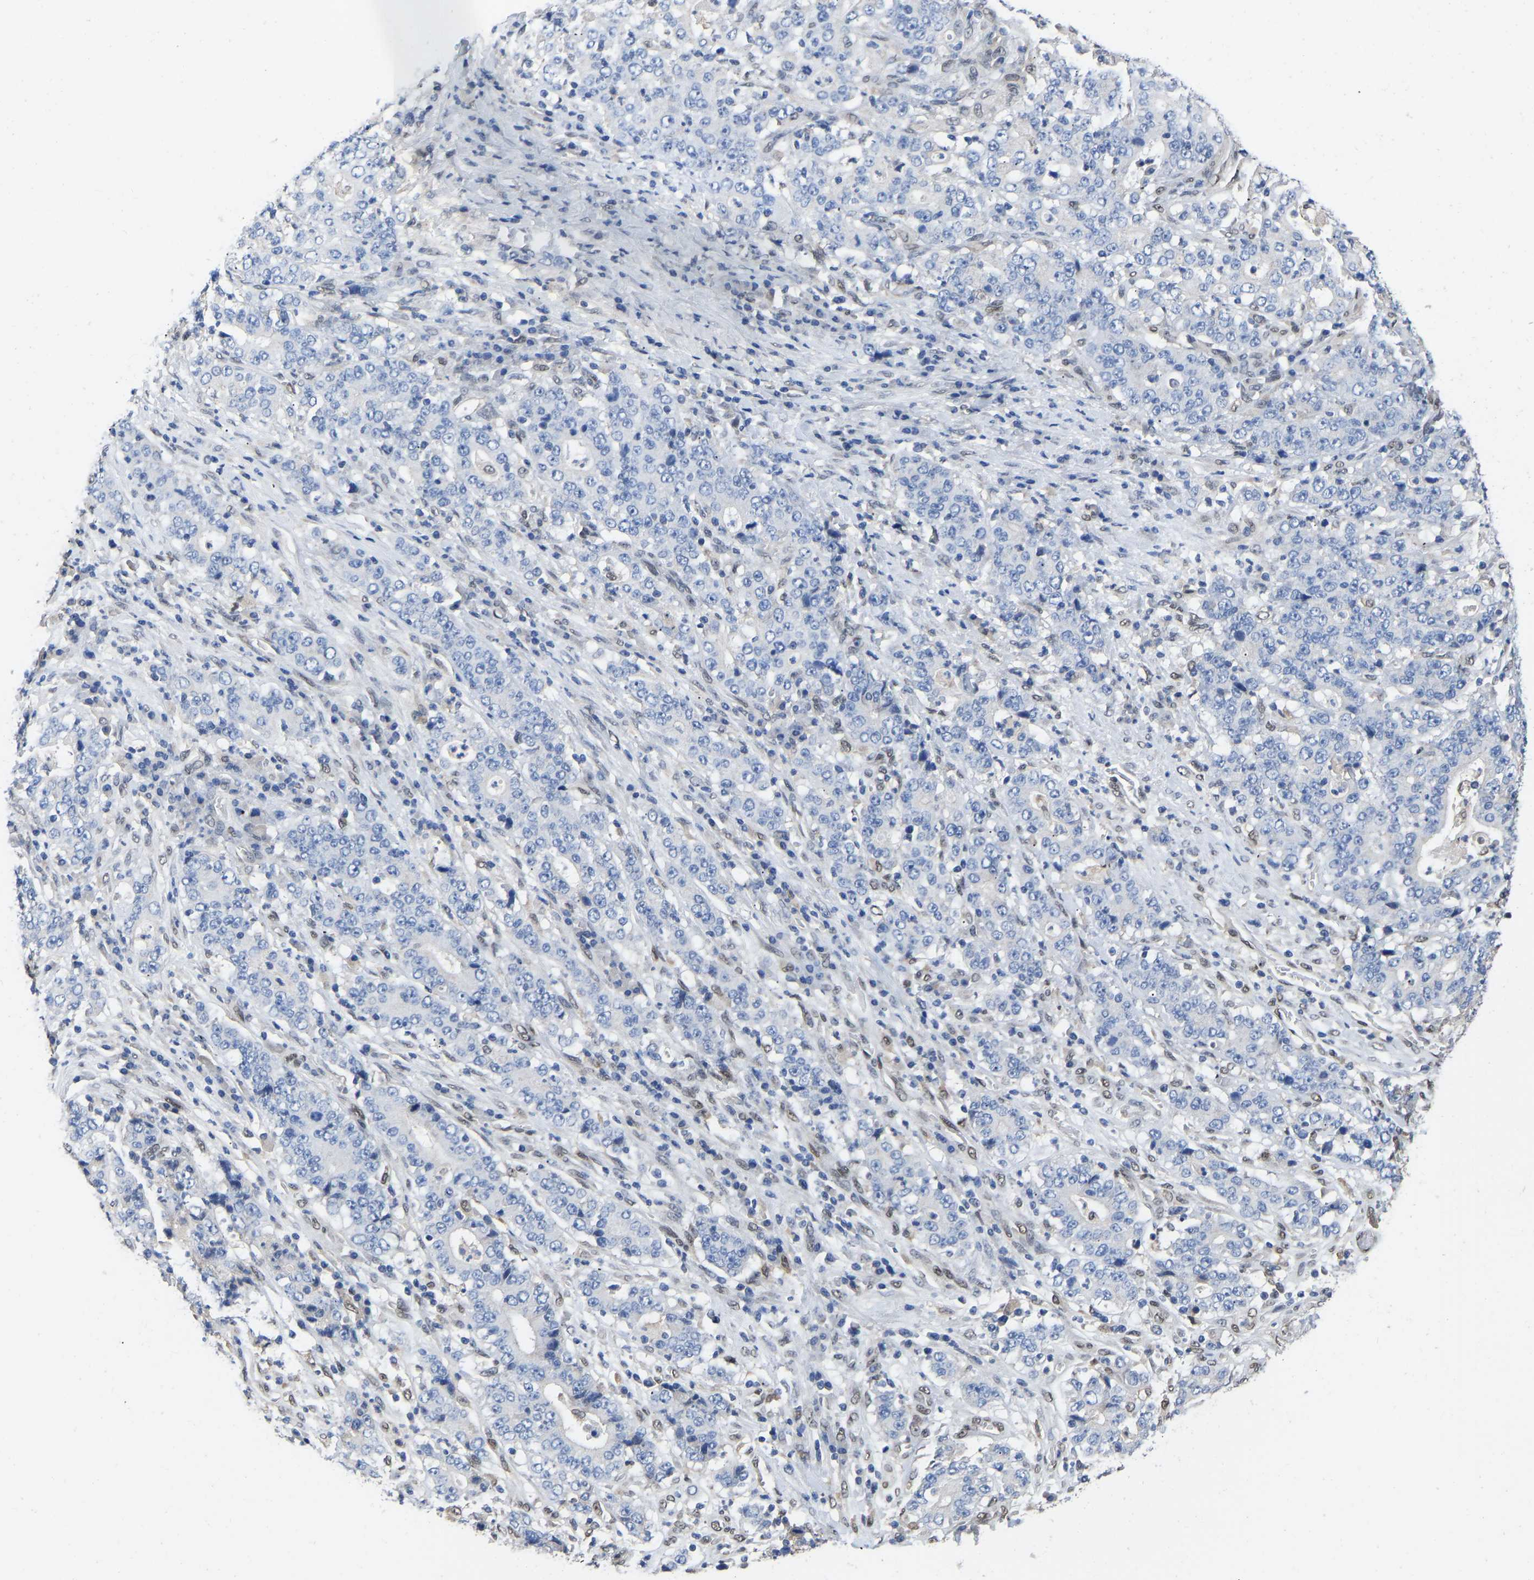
{"staining": {"intensity": "negative", "quantity": "none", "location": "none"}, "tissue": "stomach cancer", "cell_type": "Tumor cells", "image_type": "cancer", "snomed": [{"axis": "morphology", "description": "Normal tissue, NOS"}, {"axis": "morphology", "description": "Adenocarcinoma, NOS"}, {"axis": "topography", "description": "Stomach, upper"}, {"axis": "topography", "description": "Stomach"}], "caption": "A histopathology image of stomach cancer (adenocarcinoma) stained for a protein displays no brown staining in tumor cells. (DAB (3,3'-diaminobenzidine) IHC with hematoxylin counter stain).", "gene": "QKI", "patient": {"sex": "male", "age": 59}}